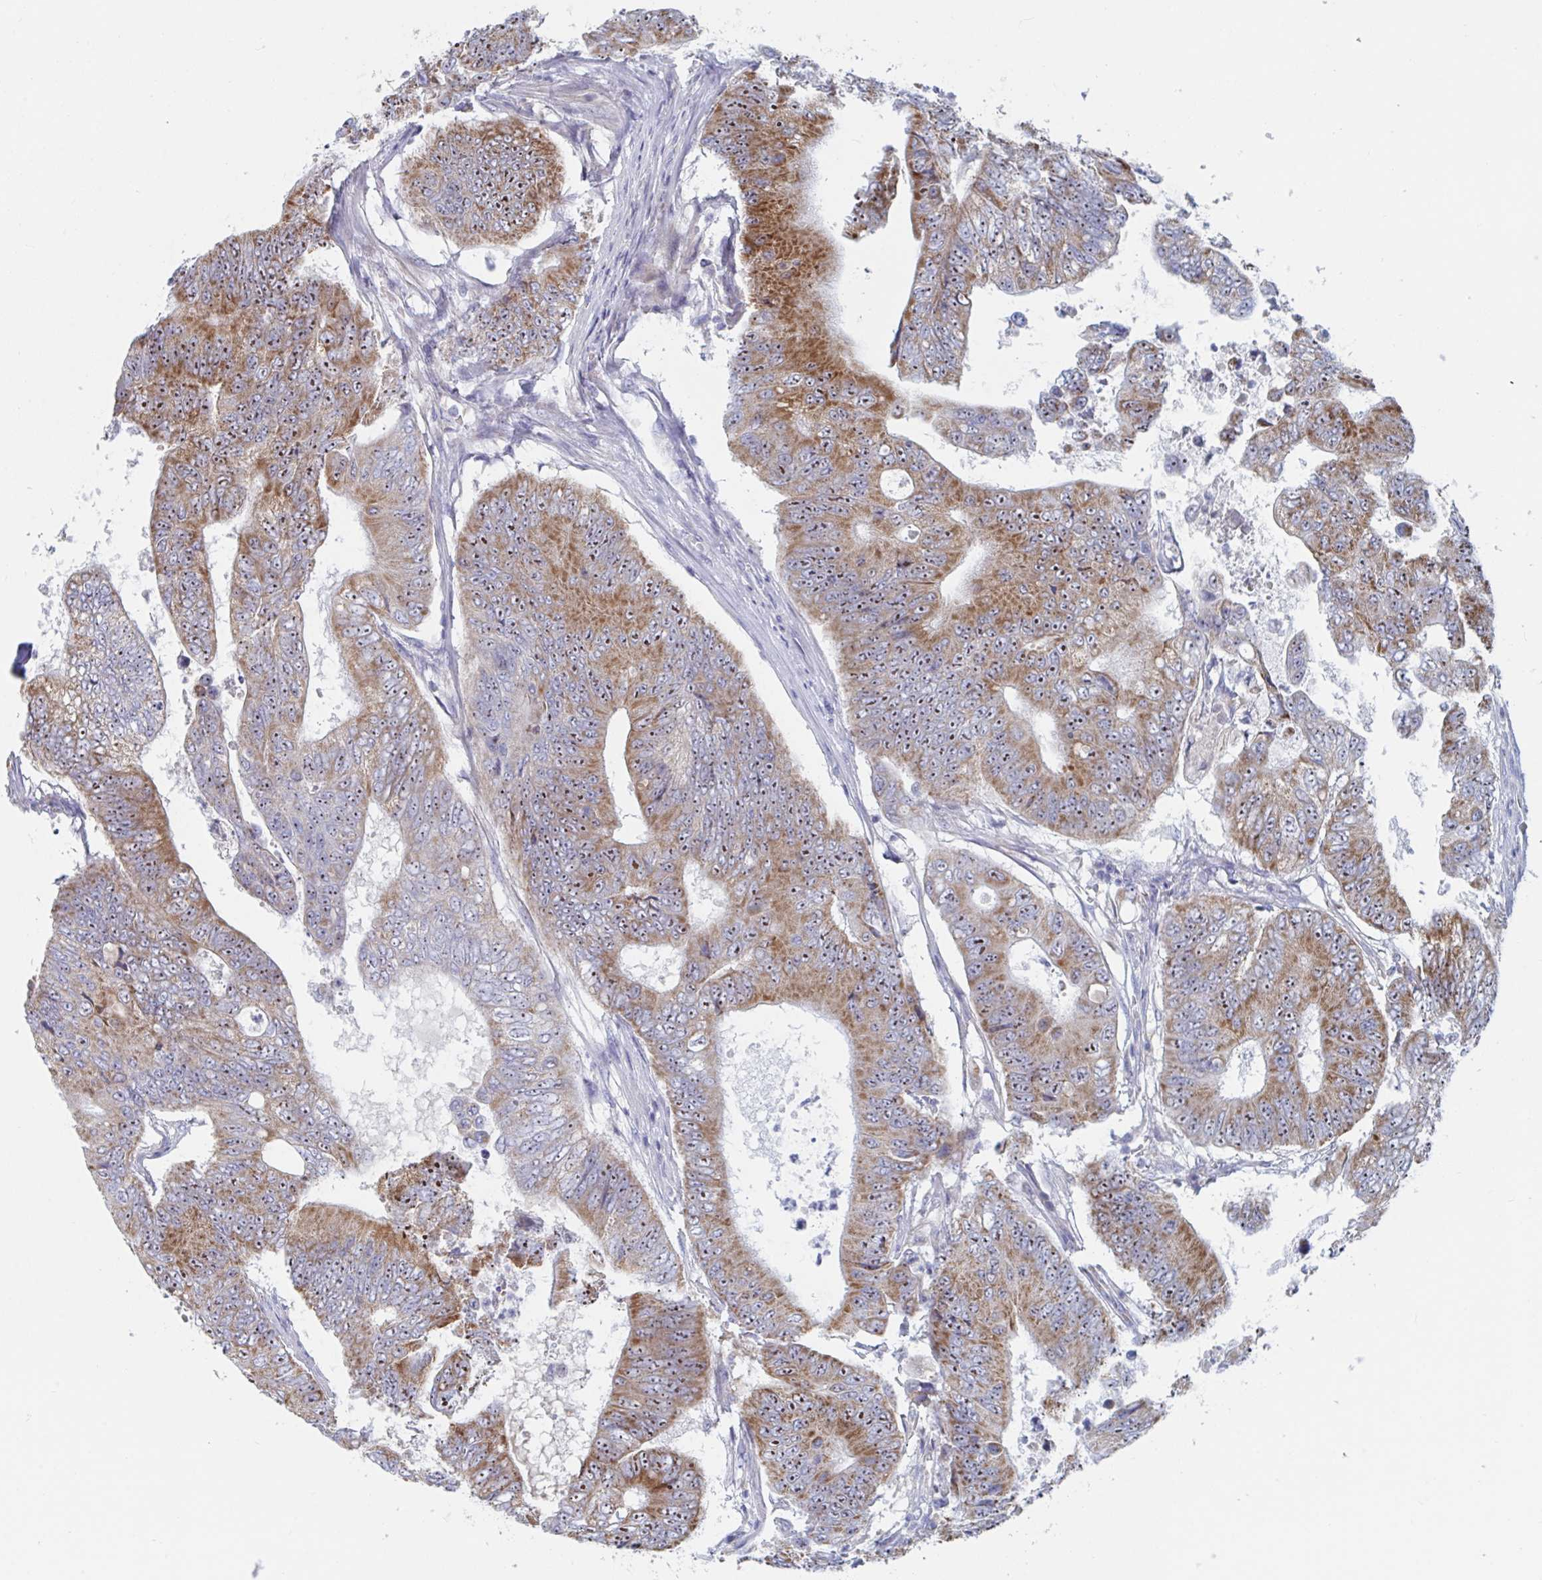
{"staining": {"intensity": "strong", "quantity": ">75%", "location": "cytoplasmic/membranous,nuclear"}, "tissue": "colorectal cancer", "cell_type": "Tumor cells", "image_type": "cancer", "snomed": [{"axis": "morphology", "description": "Adenocarcinoma, NOS"}, {"axis": "topography", "description": "Colon"}], "caption": "Colorectal cancer stained for a protein demonstrates strong cytoplasmic/membranous and nuclear positivity in tumor cells.", "gene": "MRPL53", "patient": {"sex": "female", "age": 48}}